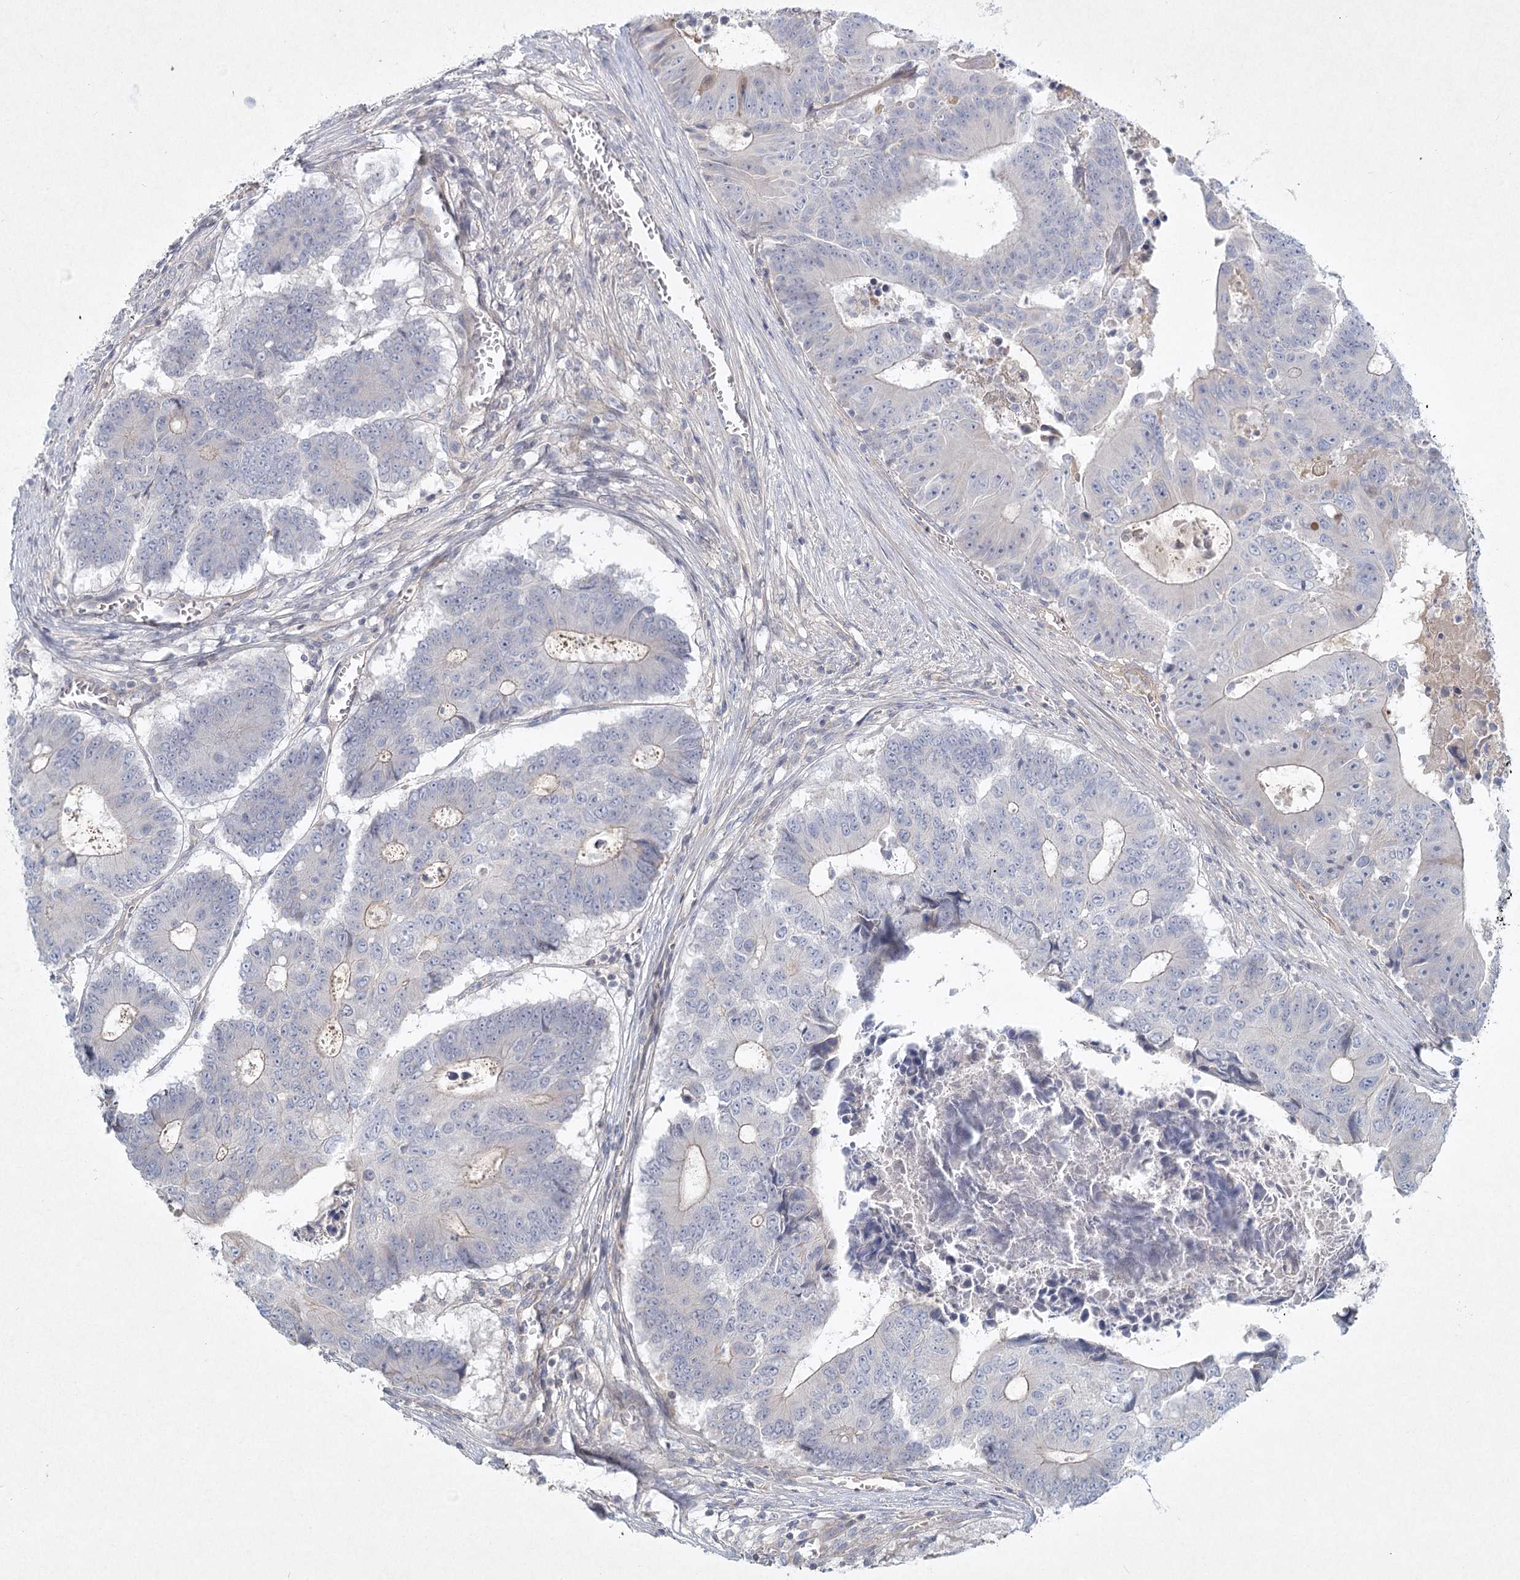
{"staining": {"intensity": "weak", "quantity": "<25%", "location": "cytoplasmic/membranous"}, "tissue": "colorectal cancer", "cell_type": "Tumor cells", "image_type": "cancer", "snomed": [{"axis": "morphology", "description": "Adenocarcinoma, NOS"}, {"axis": "topography", "description": "Colon"}], "caption": "This micrograph is of colorectal cancer (adenocarcinoma) stained with IHC to label a protein in brown with the nuclei are counter-stained blue. There is no expression in tumor cells. (DAB (3,3'-diaminobenzidine) immunohistochemistry (IHC) visualized using brightfield microscopy, high magnification).", "gene": "DNMBP", "patient": {"sex": "male", "age": 87}}